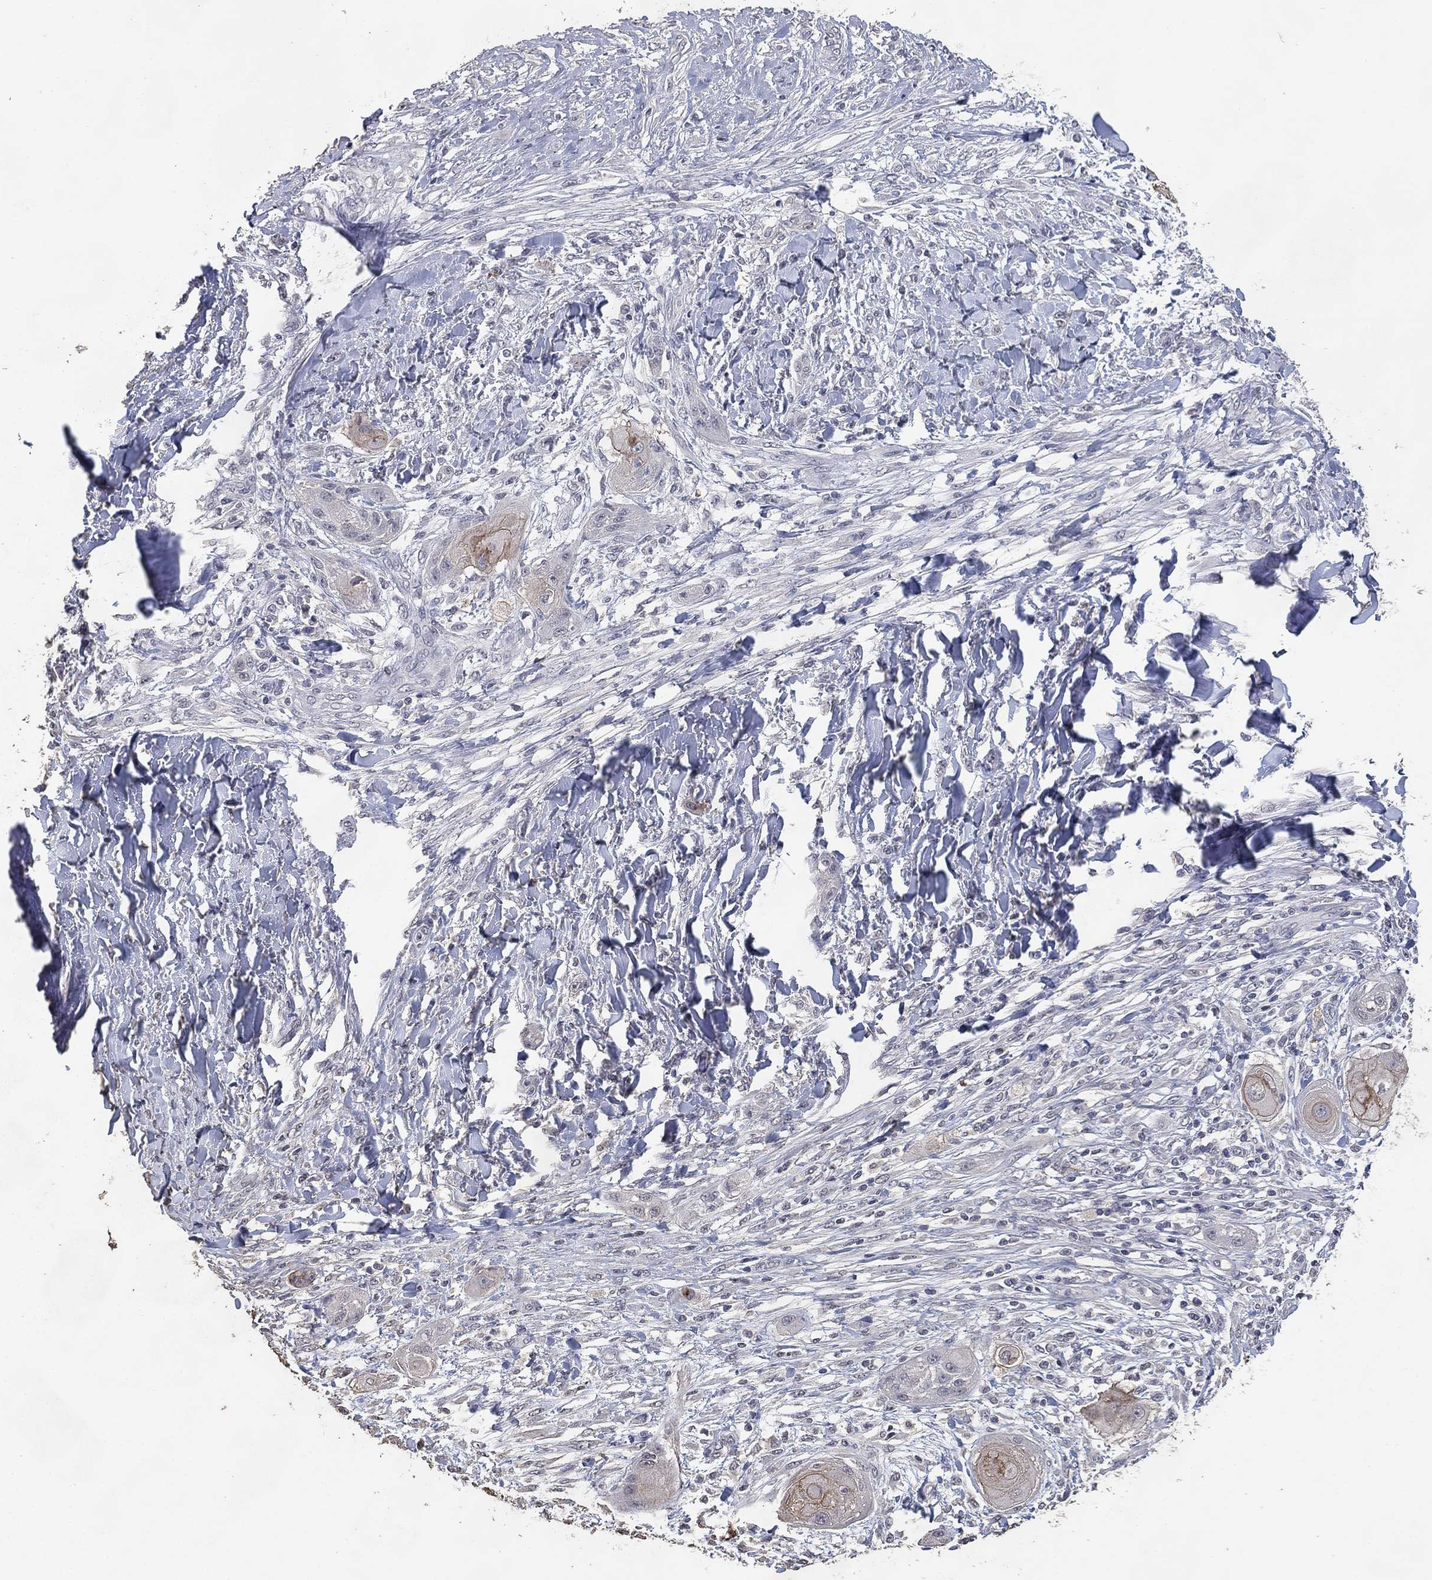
{"staining": {"intensity": "moderate", "quantity": "<25%", "location": "cytoplasmic/membranous"}, "tissue": "skin cancer", "cell_type": "Tumor cells", "image_type": "cancer", "snomed": [{"axis": "morphology", "description": "Squamous cell carcinoma, NOS"}, {"axis": "topography", "description": "Skin"}], "caption": "Immunohistochemical staining of human skin cancer (squamous cell carcinoma) exhibits low levels of moderate cytoplasmic/membranous staining in approximately <25% of tumor cells.", "gene": "DSG1", "patient": {"sex": "male", "age": 62}}